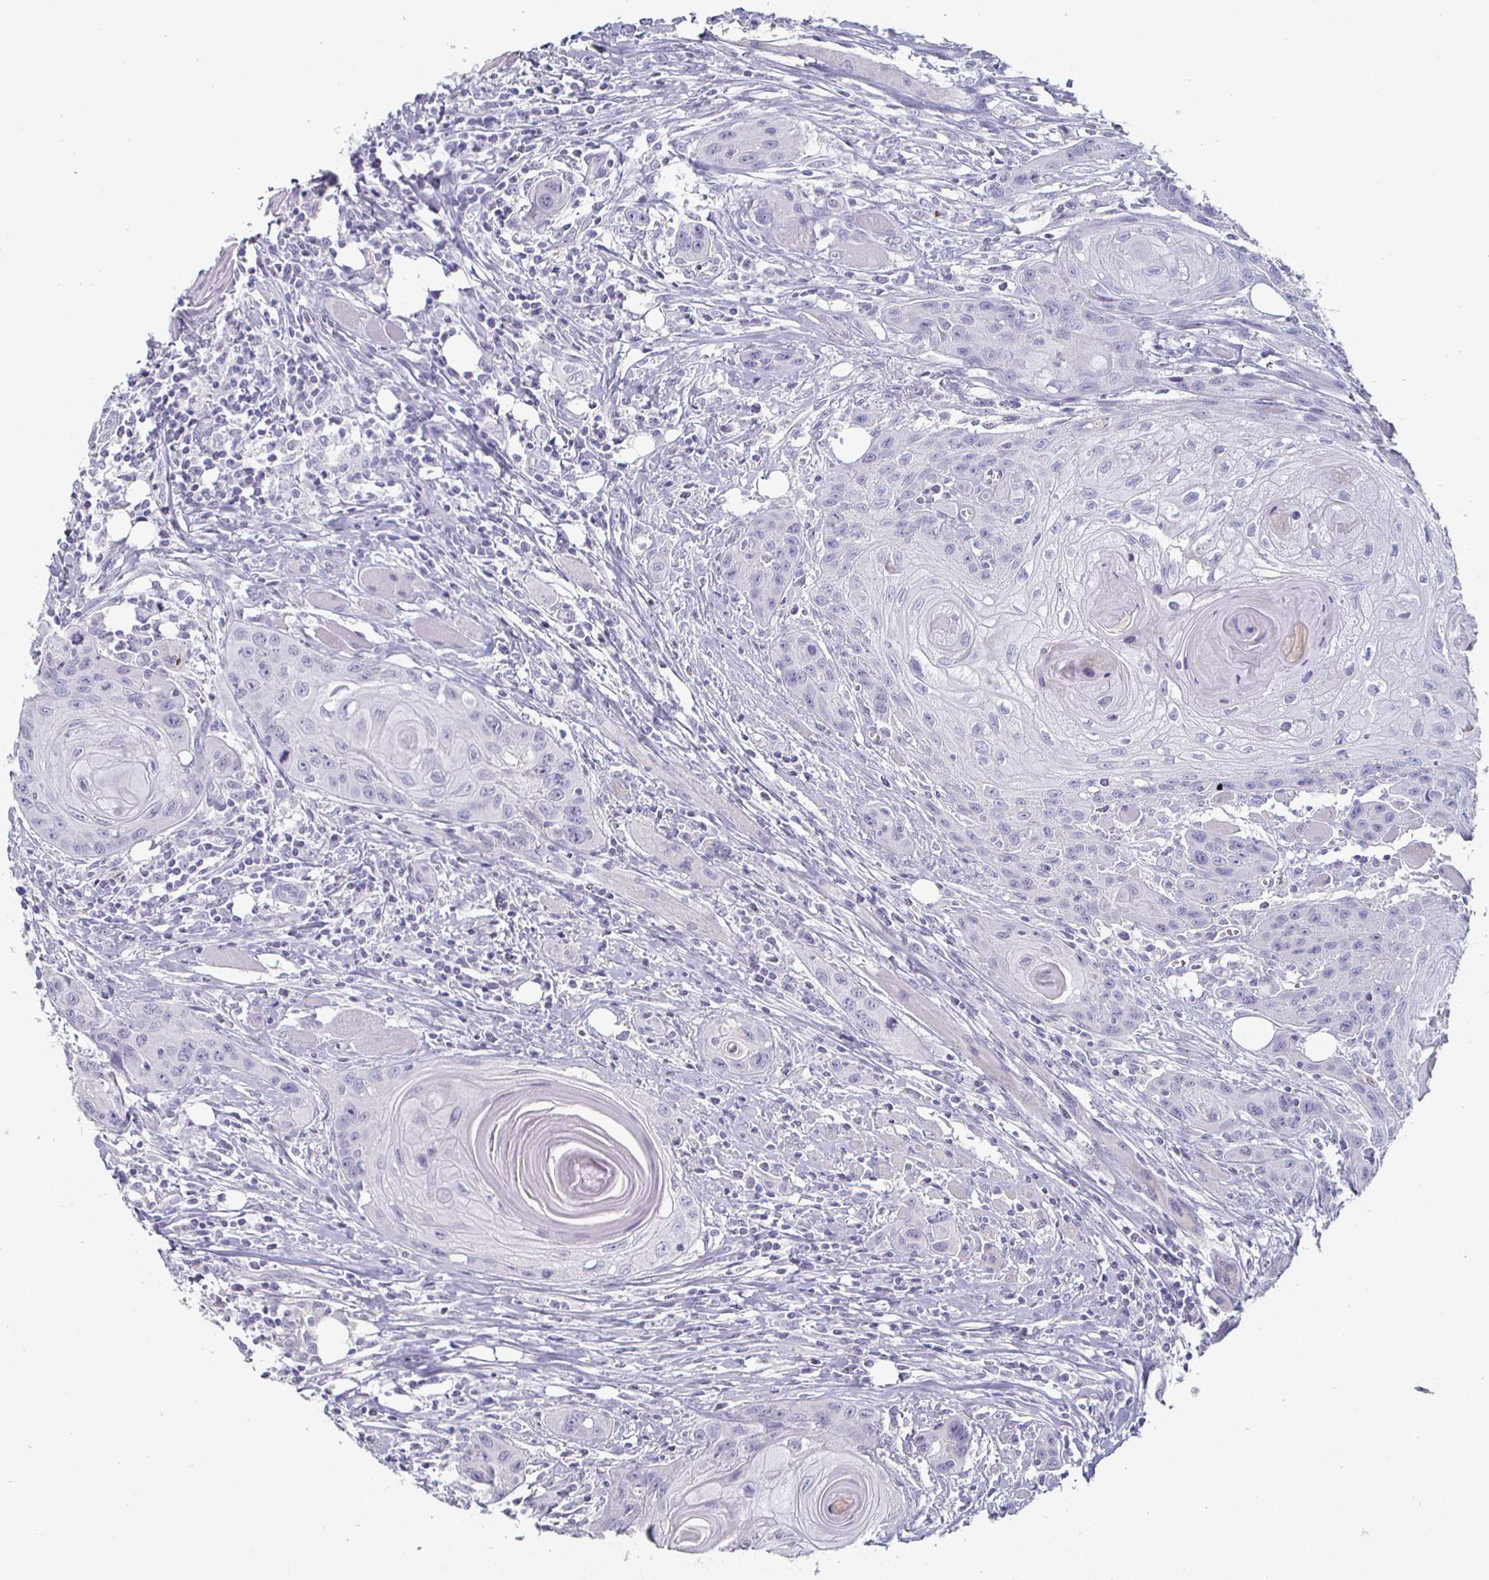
{"staining": {"intensity": "negative", "quantity": "none", "location": "none"}, "tissue": "head and neck cancer", "cell_type": "Tumor cells", "image_type": "cancer", "snomed": [{"axis": "morphology", "description": "Squamous cell carcinoma, NOS"}, {"axis": "topography", "description": "Oral tissue"}, {"axis": "topography", "description": "Head-Neck"}], "caption": "DAB immunohistochemical staining of squamous cell carcinoma (head and neck) reveals no significant positivity in tumor cells.", "gene": "ENPP1", "patient": {"sex": "male", "age": 58}}